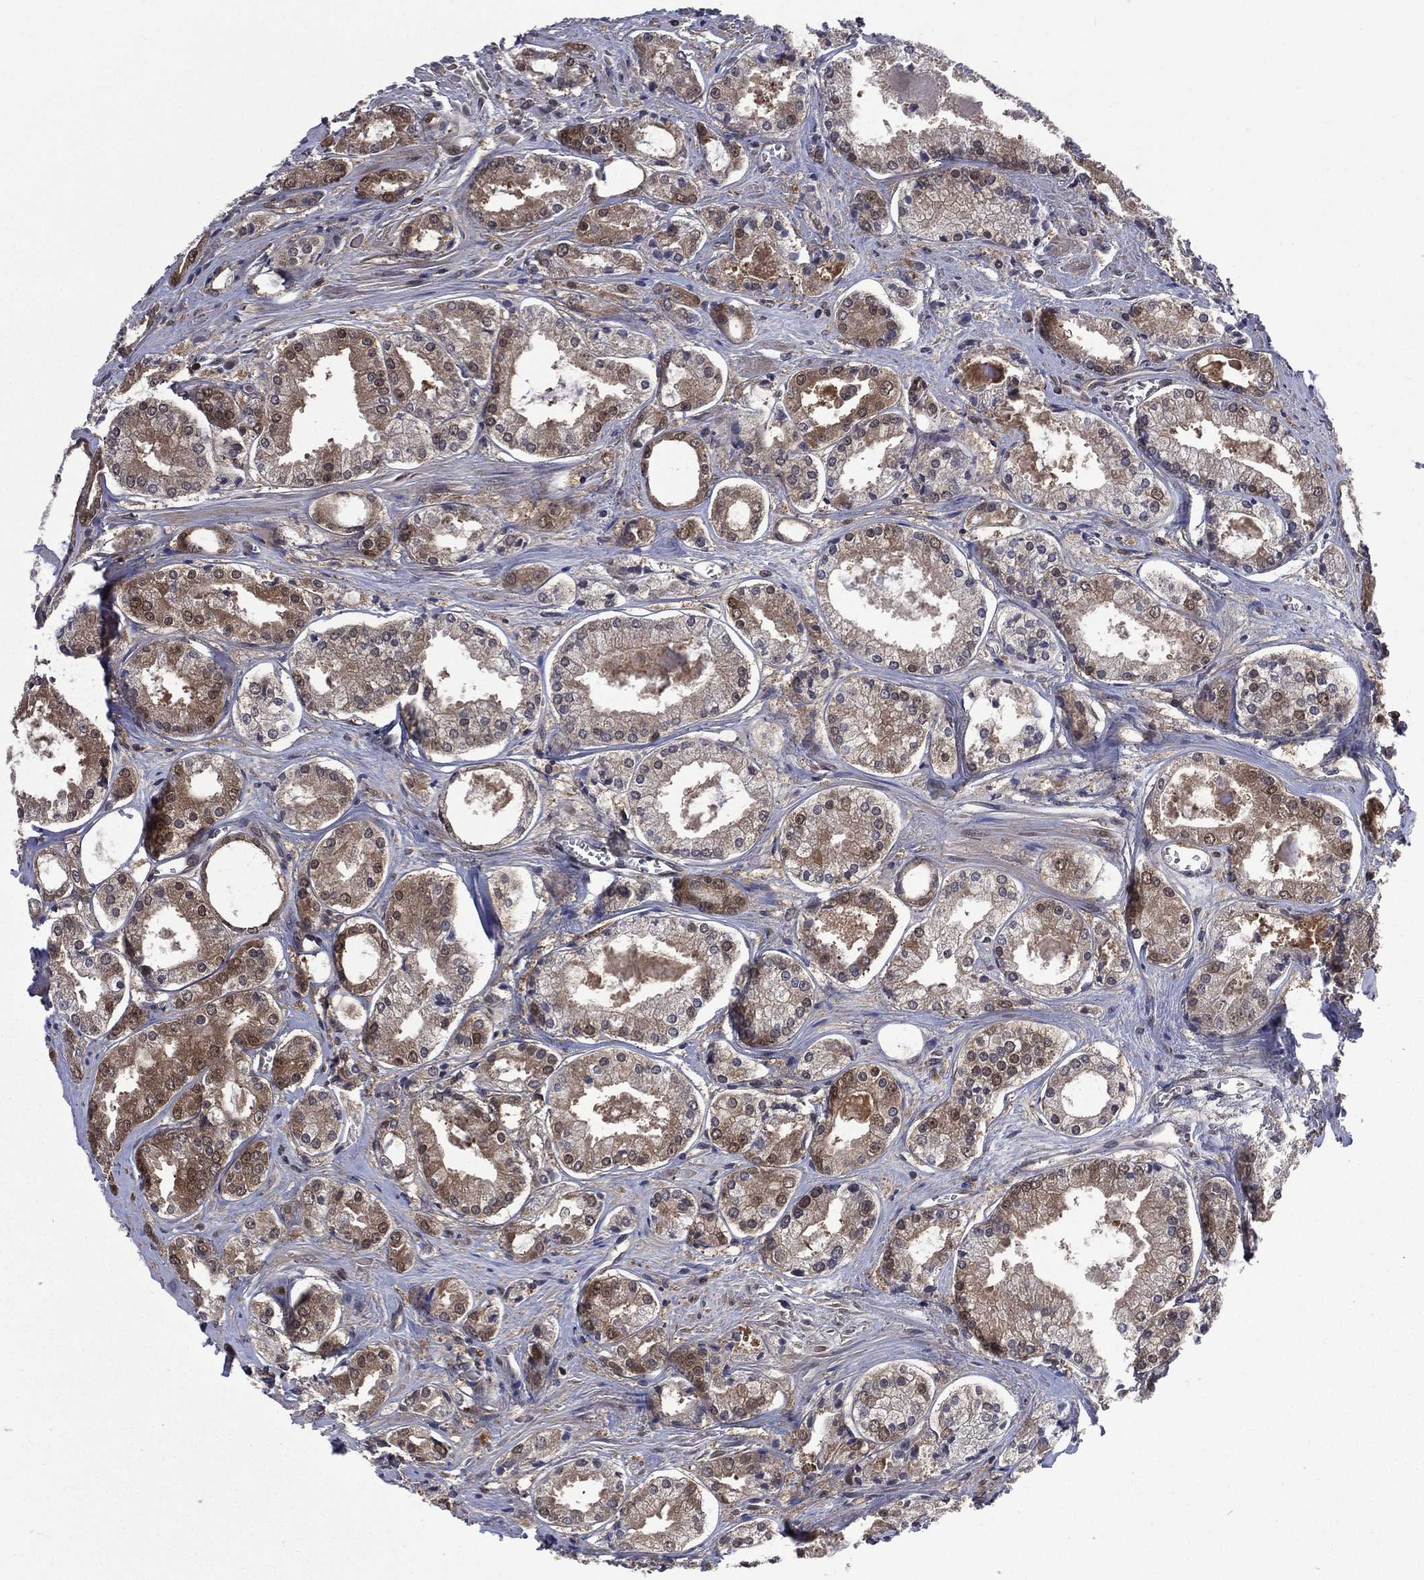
{"staining": {"intensity": "strong", "quantity": "<25%", "location": "cytoplasmic/membranous,nuclear"}, "tissue": "prostate cancer", "cell_type": "Tumor cells", "image_type": "cancer", "snomed": [{"axis": "morphology", "description": "Adenocarcinoma, NOS"}, {"axis": "topography", "description": "Prostate"}], "caption": "Protein expression analysis of prostate cancer shows strong cytoplasmic/membranous and nuclear staining in approximately <25% of tumor cells.", "gene": "MTAP", "patient": {"sex": "male", "age": 72}}